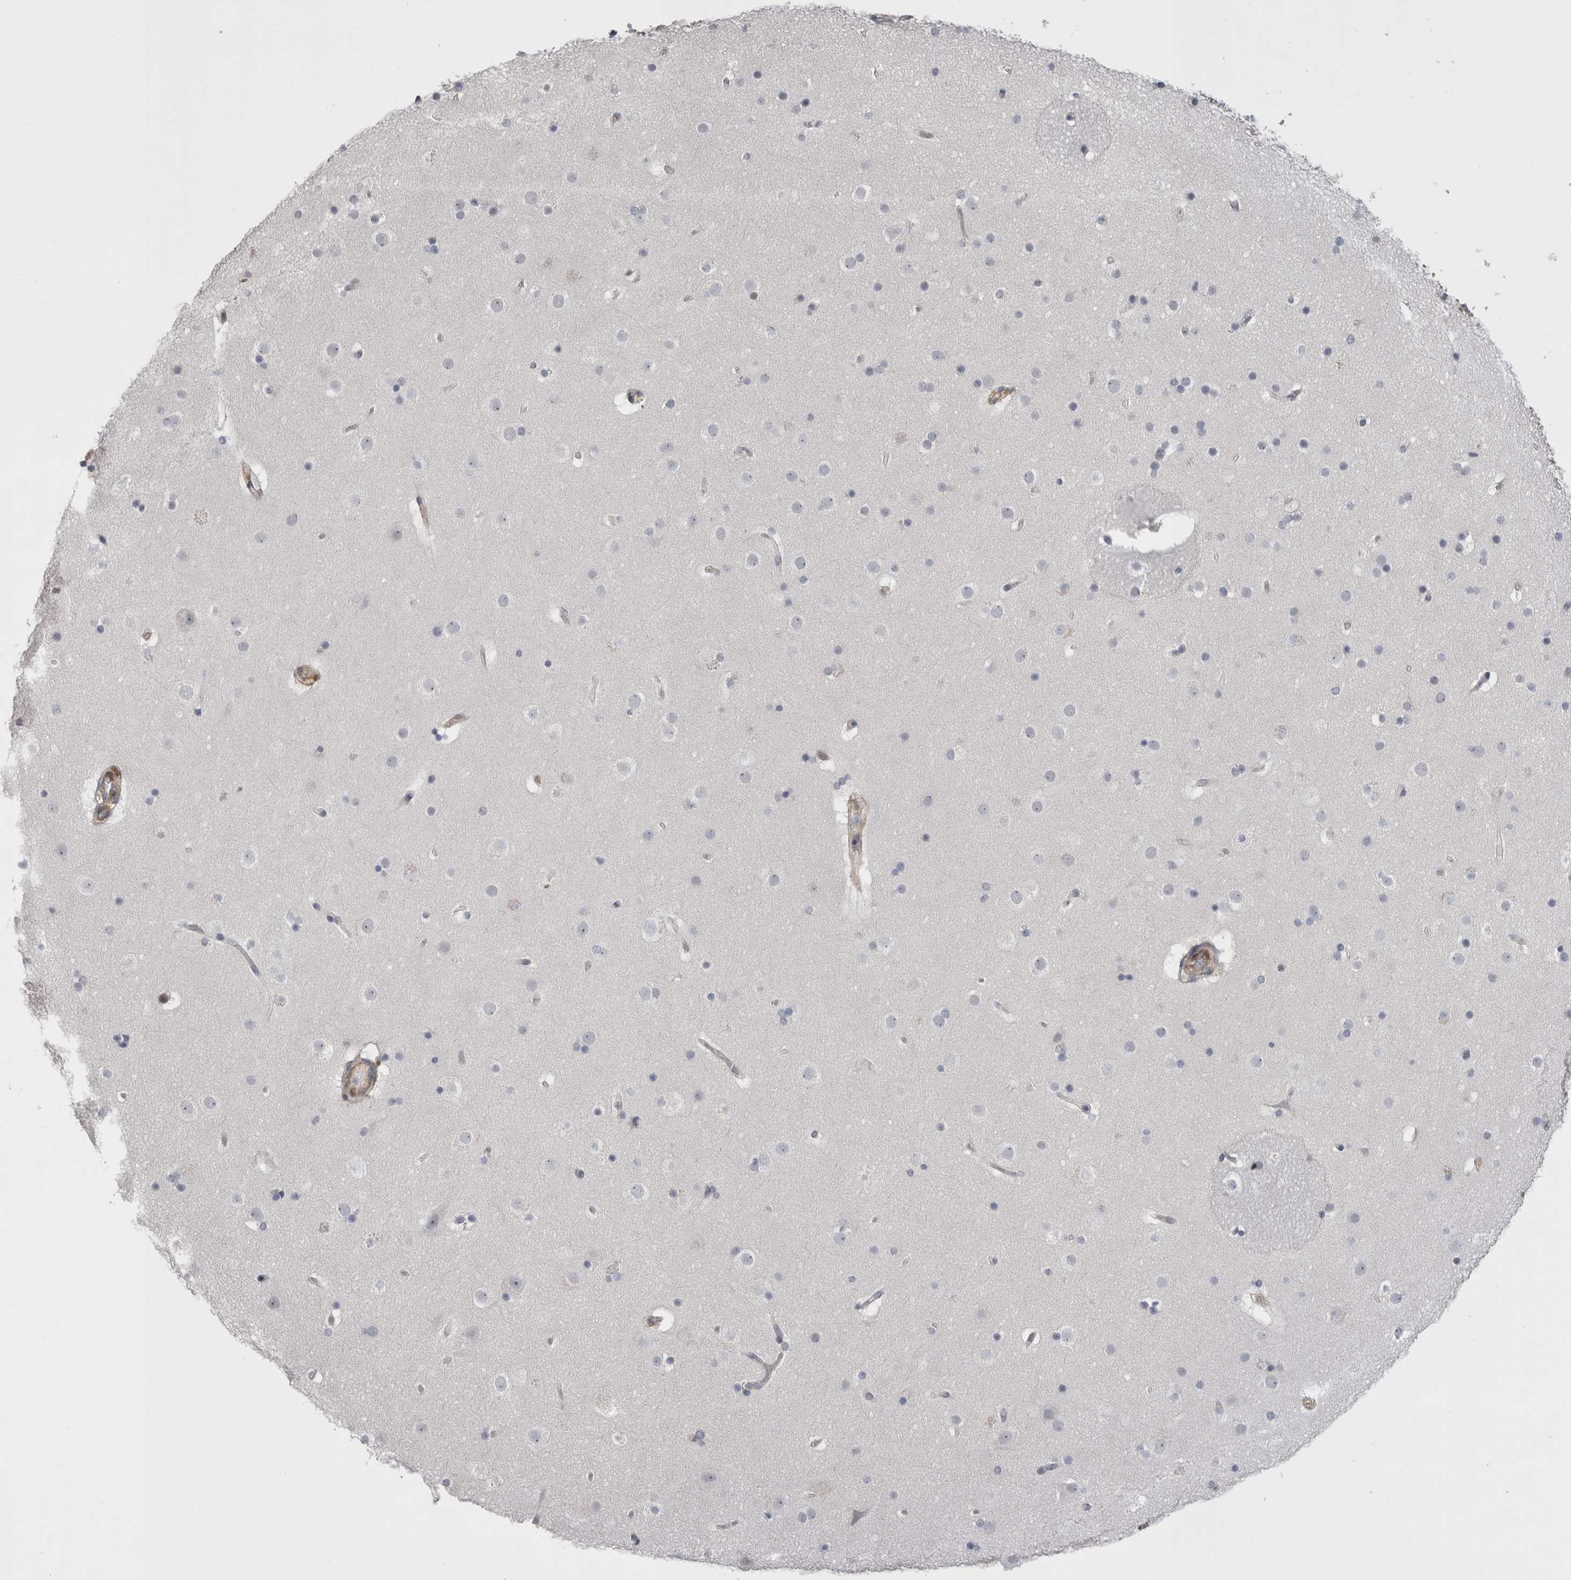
{"staining": {"intensity": "weak", "quantity": ">75%", "location": "cytoplasmic/membranous"}, "tissue": "cerebral cortex", "cell_type": "Endothelial cells", "image_type": "normal", "snomed": [{"axis": "morphology", "description": "Normal tissue, NOS"}, {"axis": "topography", "description": "Cerebral cortex"}], "caption": "Immunohistochemistry of benign cerebral cortex shows low levels of weak cytoplasmic/membranous staining in approximately >75% of endothelial cells.", "gene": "CHIC1", "patient": {"sex": "male", "age": 57}}